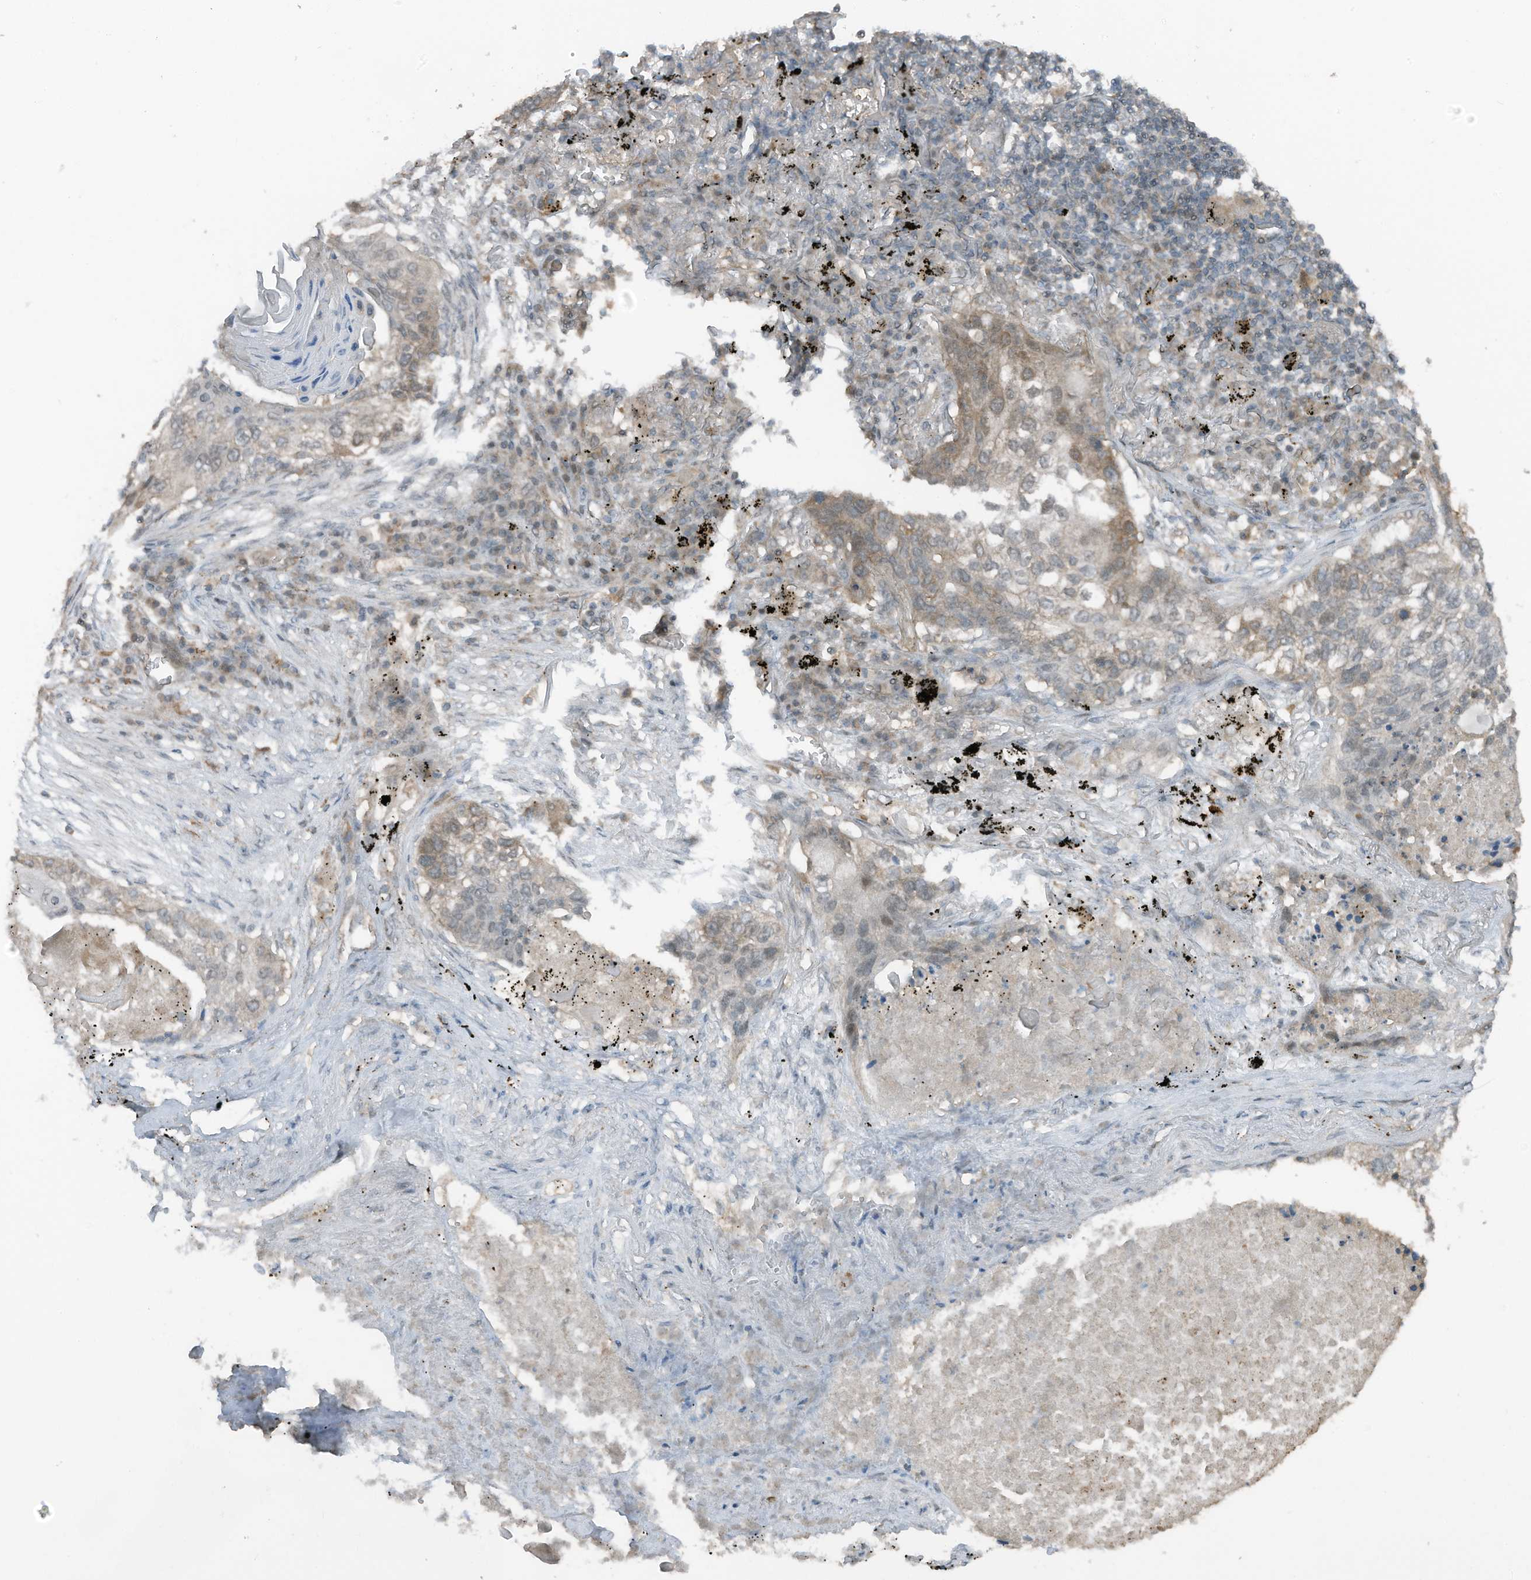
{"staining": {"intensity": "moderate", "quantity": "<25%", "location": "cytoplasmic/membranous"}, "tissue": "lung cancer", "cell_type": "Tumor cells", "image_type": "cancer", "snomed": [{"axis": "morphology", "description": "Squamous cell carcinoma, NOS"}, {"axis": "topography", "description": "Lung"}], "caption": "Lung squamous cell carcinoma stained with DAB IHC exhibits low levels of moderate cytoplasmic/membranous positivity in about <25% of tumor cells.", "gene": "TXNDC9", "patient": {"sex": "female", "age": 63}}